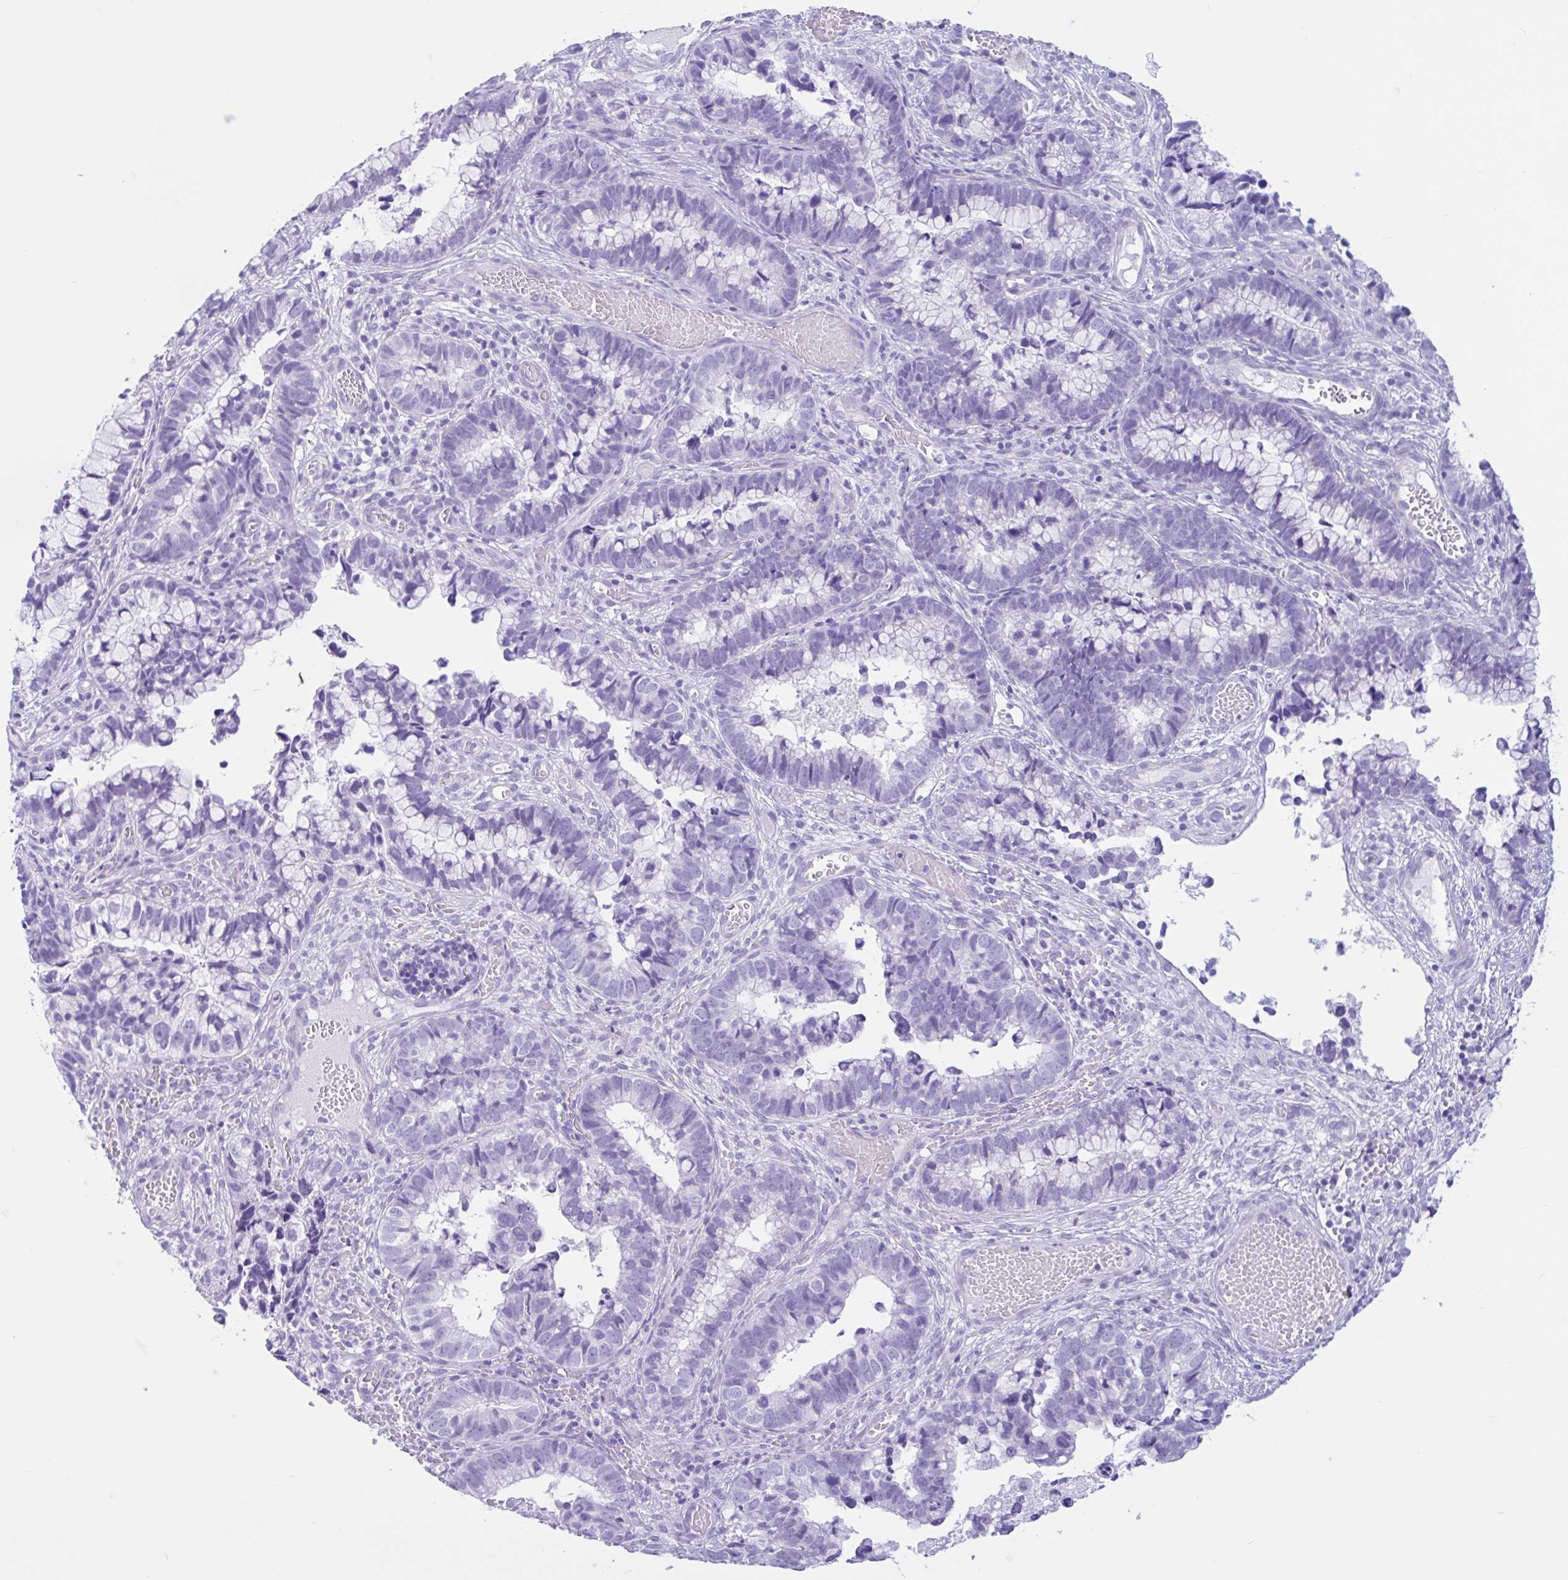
{"staining": {"intensity": "negative", "quantity": "none", "location": "none"}, "tissue": "cervical cancer", "cell_type": "Tumor cells", "image_type": "cancer", "snomed": [{"axis": "morphology", "description": "Adenocarcinoma, NOS"}, {"axis": "topography", "description": "Cervix"}], "caption": "This histopathology image is of cervical cancer stained with immunohistochemistry to label a protein in brown with the nuclei are counter-stained blue. There is no expression in tumor cells.", "gene": "IAPP", "patient": {"sex": "female", "age": 44}}